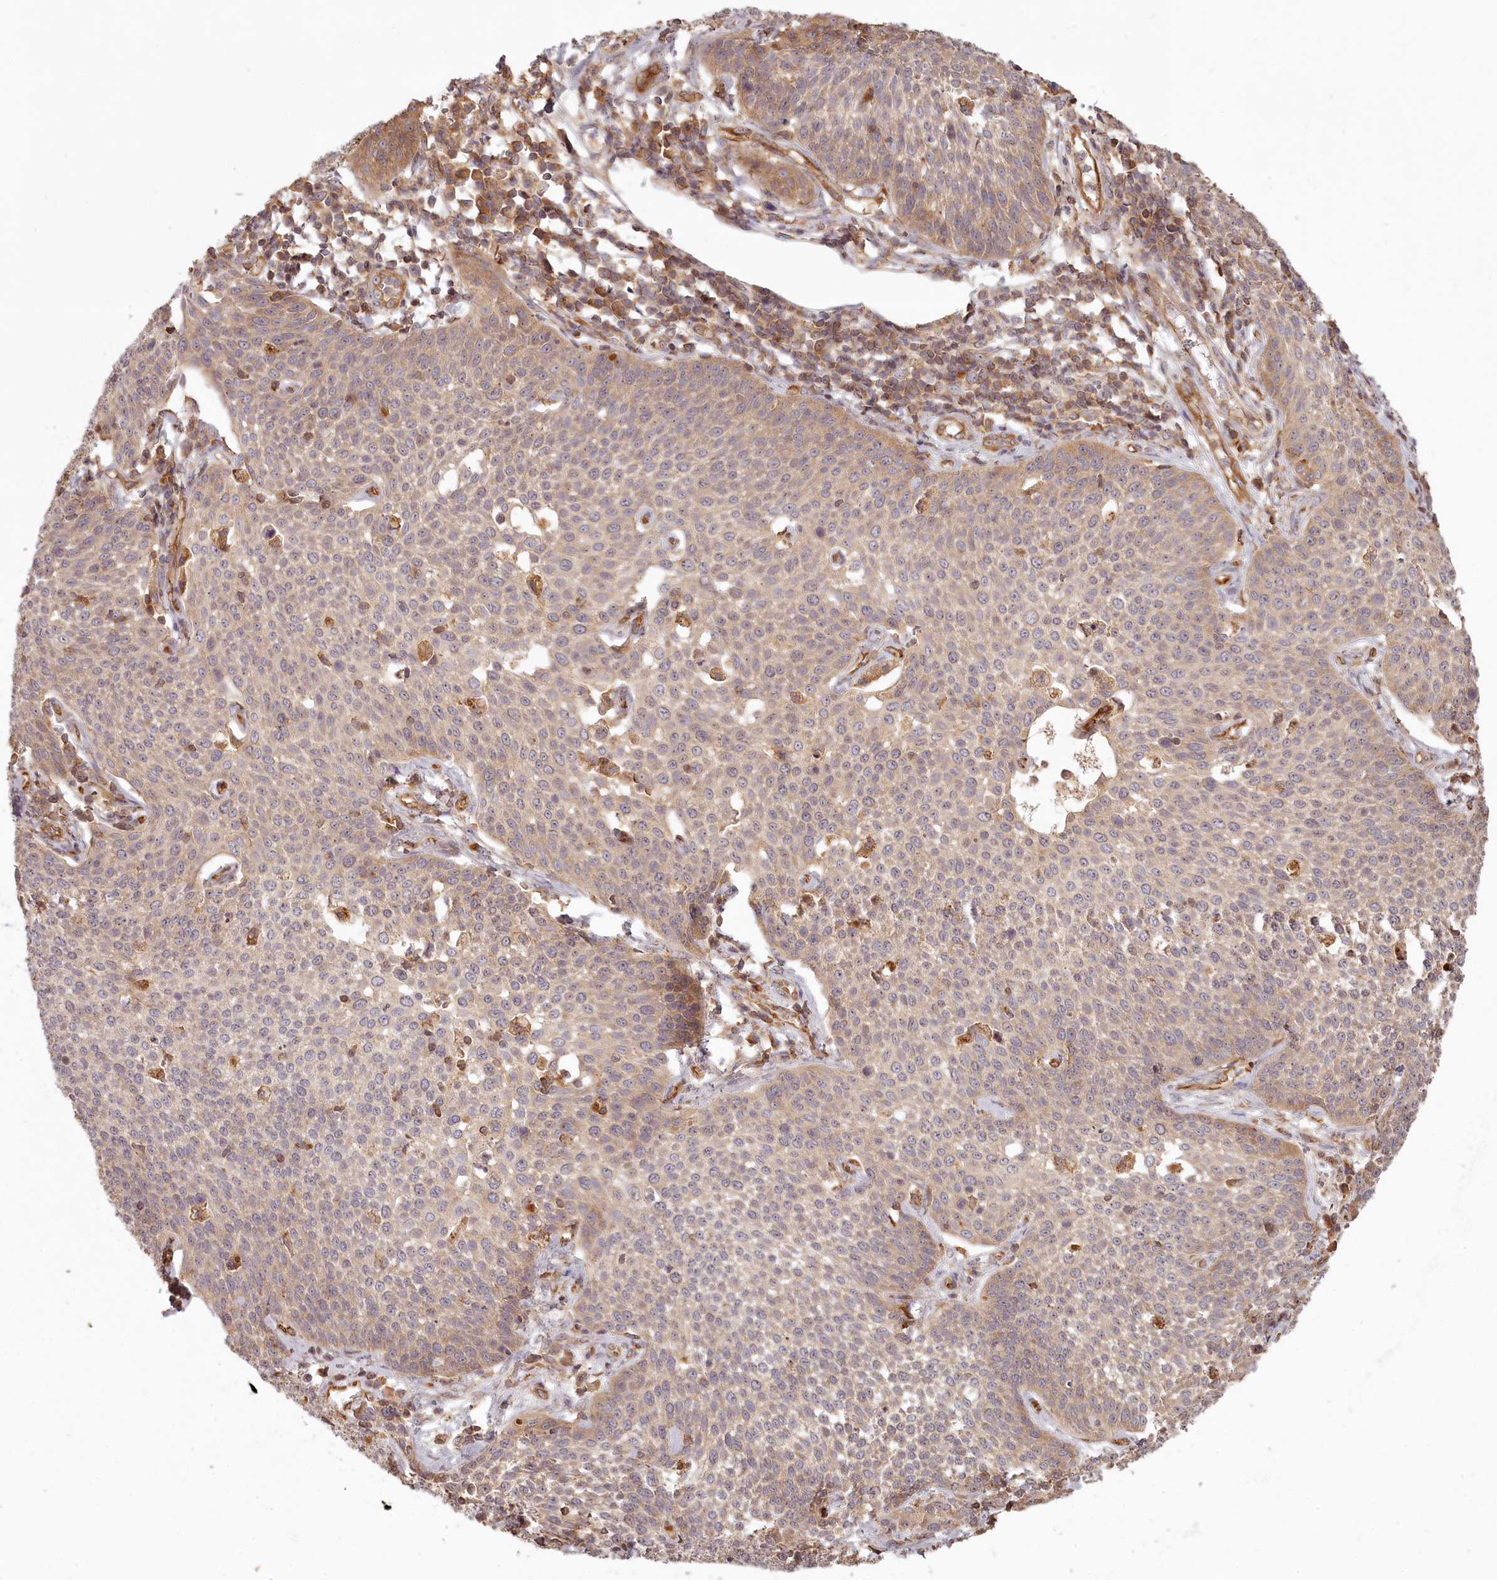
{"staining": {"intensity": "moderate", "quantity": "<25%", "location": "cytoplasmic/membranous"}, "tissue": "cervical cancer", "cell_type": "Tumor cells", "image_type": "cancer", "snomed": [{"axis": "morphology", "description": "Squamous cell carcinoma, NOS"}, {"axis": "topography", "description": "Cervix"}], "caption": "The histopathology image displays immunohistochemical staining of squamous cell carcinoma (cervical). There is moderate cytoplasmic/membranous expression is seen in about <25% of tumor cells.", "gene": "TMIE", "patient": {"sex": "female", "age": 34}}